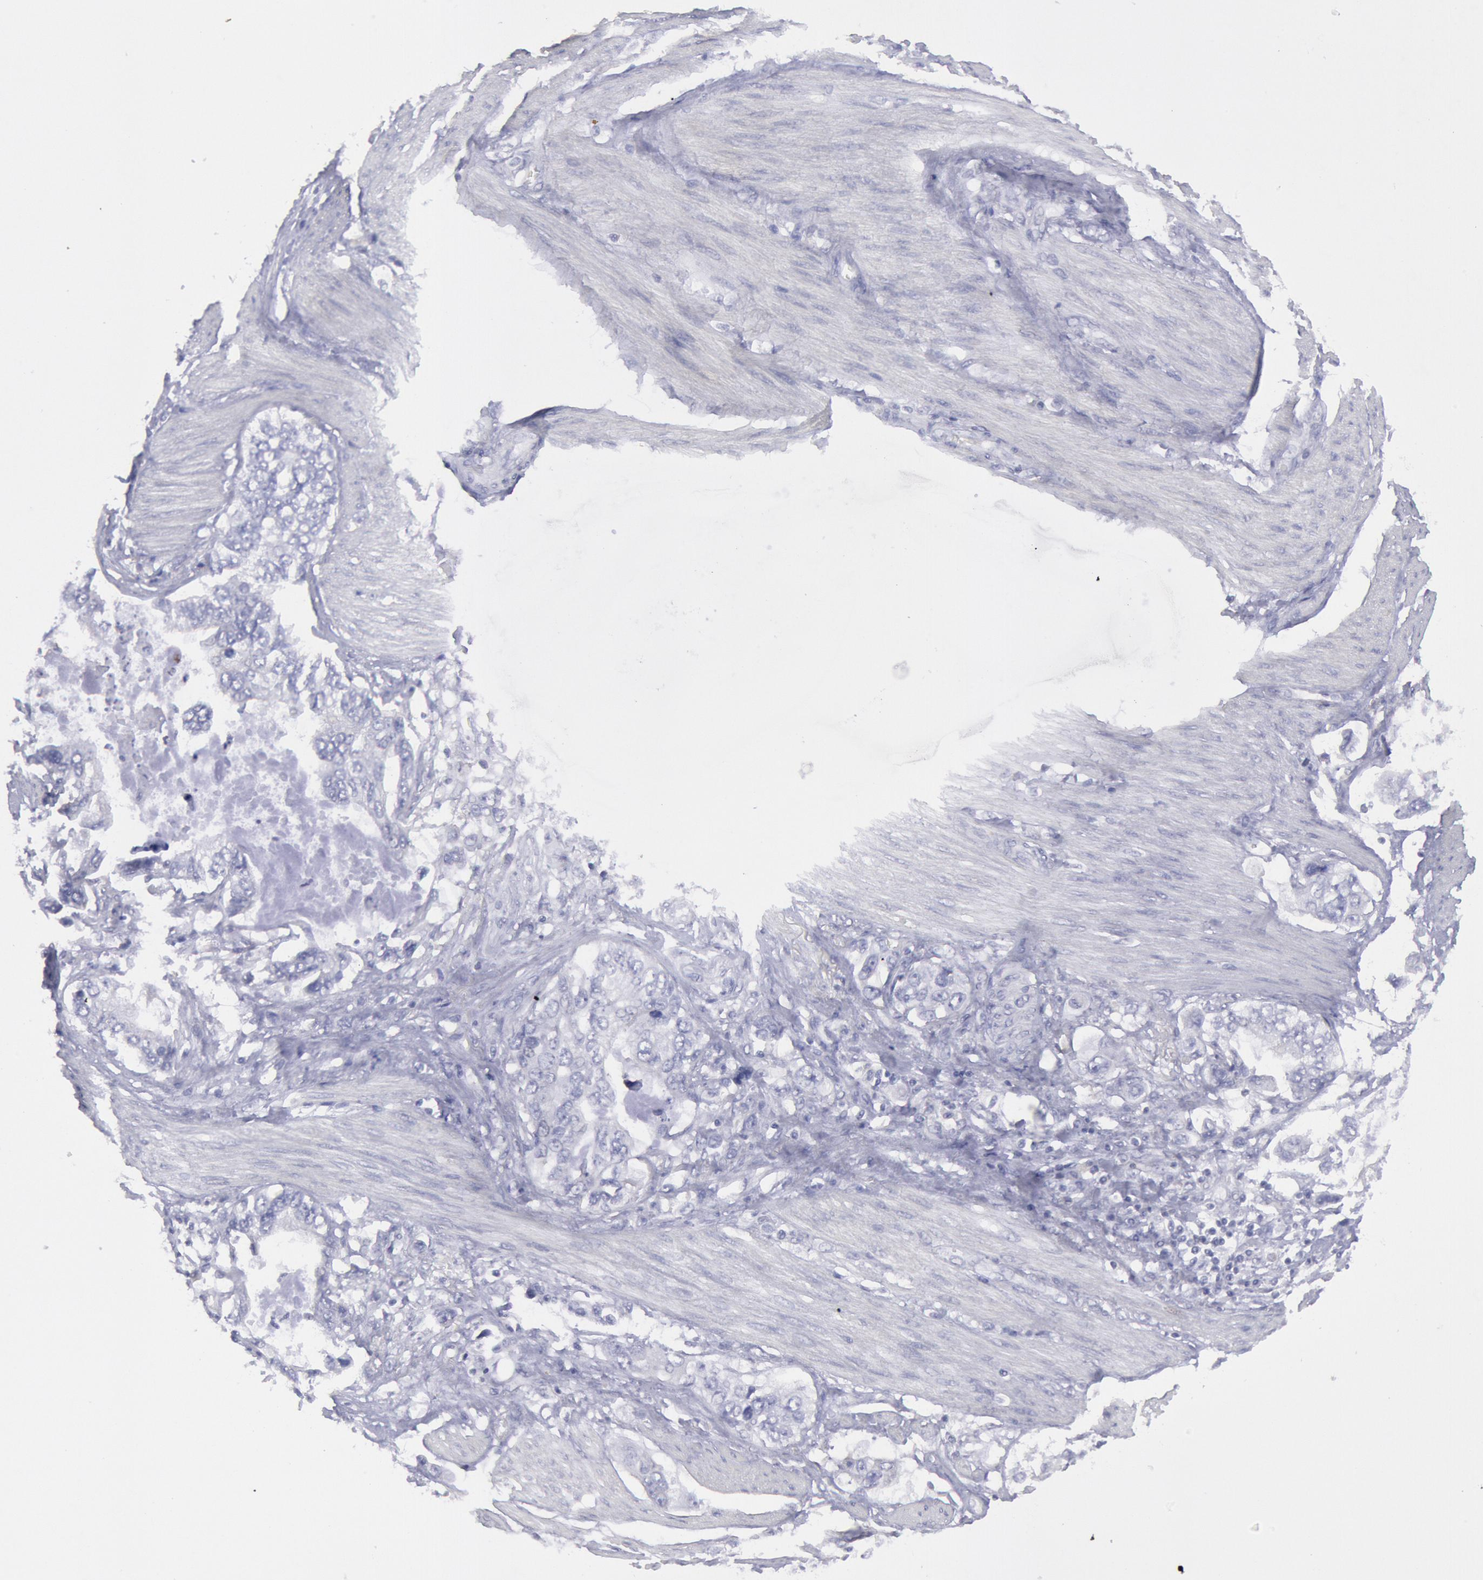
{"staining": {"intensity": "negative", "quantity": "none", "location": "none"}, "tissue": "stomach cancer", "cell_type": "Tumor cells", "image_type": "cancer", "snomed": [{"axis": "morphology", "description": "Adenocarcinoma, NOS"}, {"axis": "topography", "description": "Pancreas"}, {"axis": "topography", "description": "Stomach, upper"}], "caption": "Immunohistochemical staining of human stomach adenocarcinoma demonstrates no significant expression in tumor cells.", "gene": "MYH7", "patient": {"sex": "male", "age": 77}}